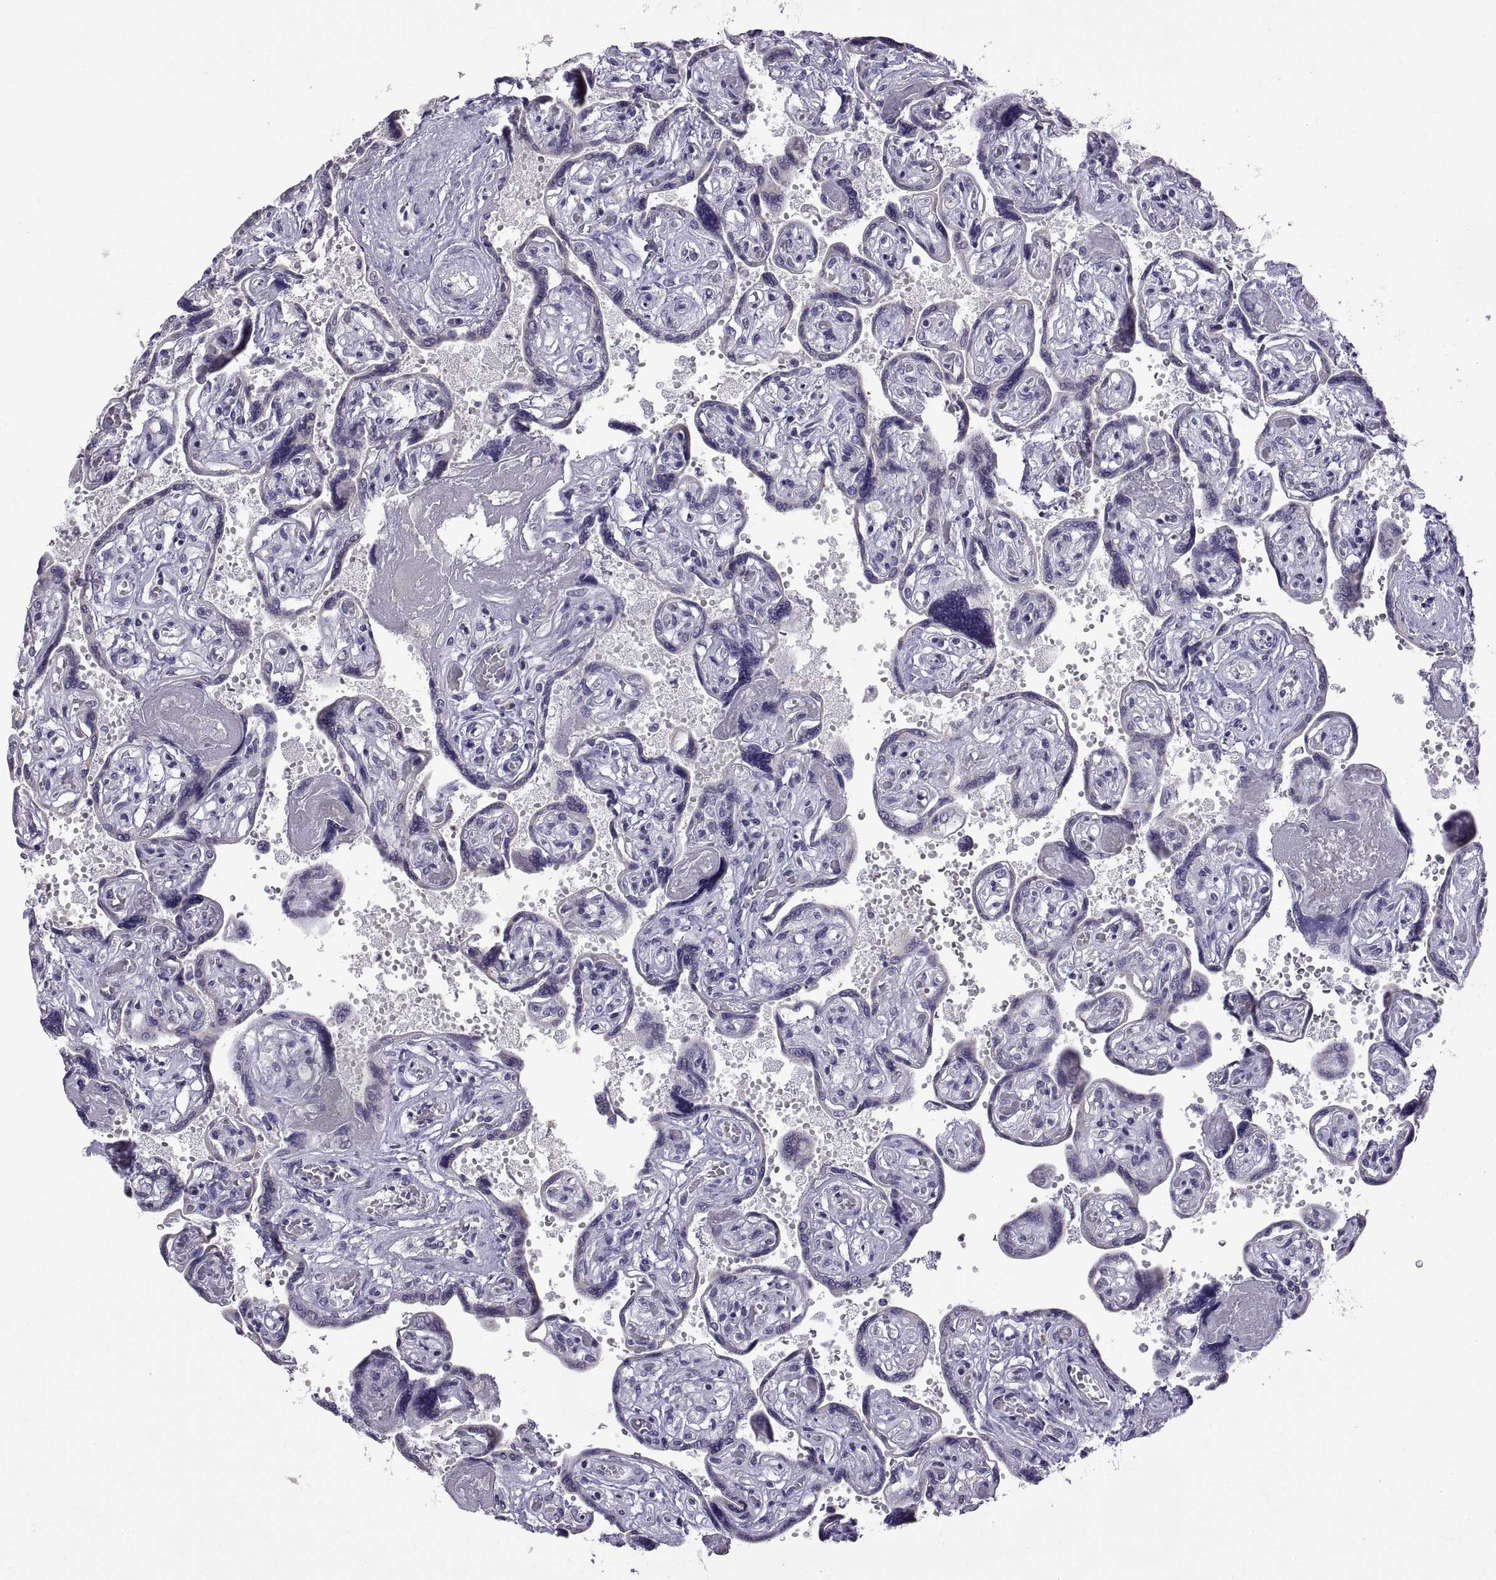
{"staining": {"intensity": "weak", "quantity": "25%-75%", "location": "cytoplasmic/membranous"}, "tissue": "placenta", "cell_type": "Decidual cells", "image_type": "normal", "snomed": [{"axis": "morphology", "description": "Normal tissue, NOS"}, {"axis": "topography", "description": "Placenta"}], "caption": "Placenta stained with DAB (3,3'-diaminobenzidine) immunohistochemistry exhibits low levels of weak cytoplasmic/membranous expression in approximately 25%-75% of decidual cells.", "gene": "MAGEB18", "patient": {"sex": "female", "age": 32}}